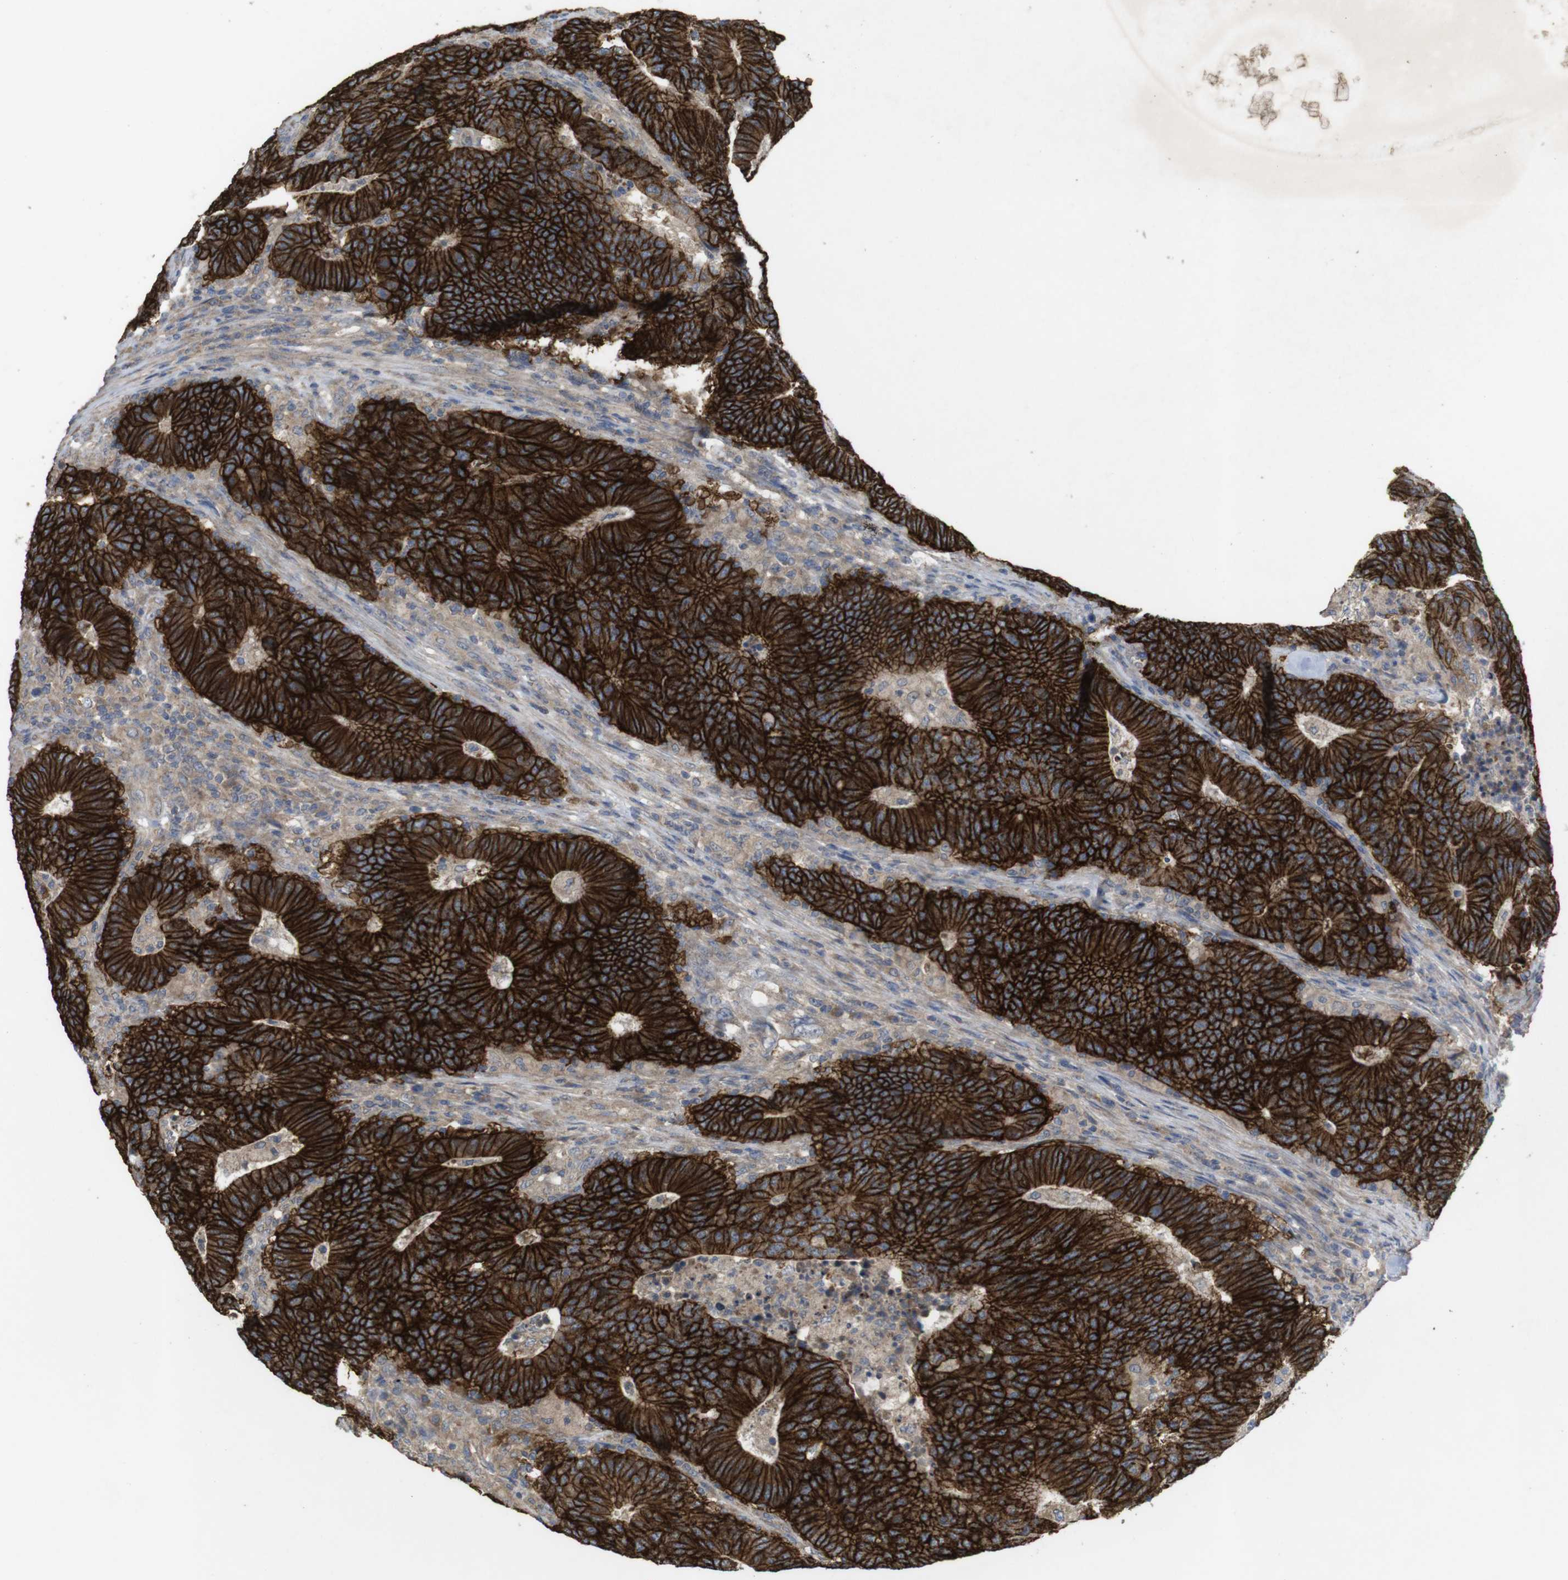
{"staining": {"intensity": "strong", "quantity": ">75%", "location": "cytoplasmic/membranous"}, "tissue": "colorectal cancer", "cell_type": "Tumor cells", "image_type": "cancer", "snomed": [{"axis": "morphology", "description": "Normal tissue, NOS"}, {"axis": "morphology", "description": "Adenocarcinoma, NOS"}, {"axis": "topography", "description": "Colon"}], "caption": "Immunohistochemical staining of human adenocarcinoma (colorectal) exhibits high levels of strong cytoplasmic/membranous protein positivity in about >75% of tumor cells.", "gene": "KCNS3", "patient": {"sex": "female", "age": 75}}